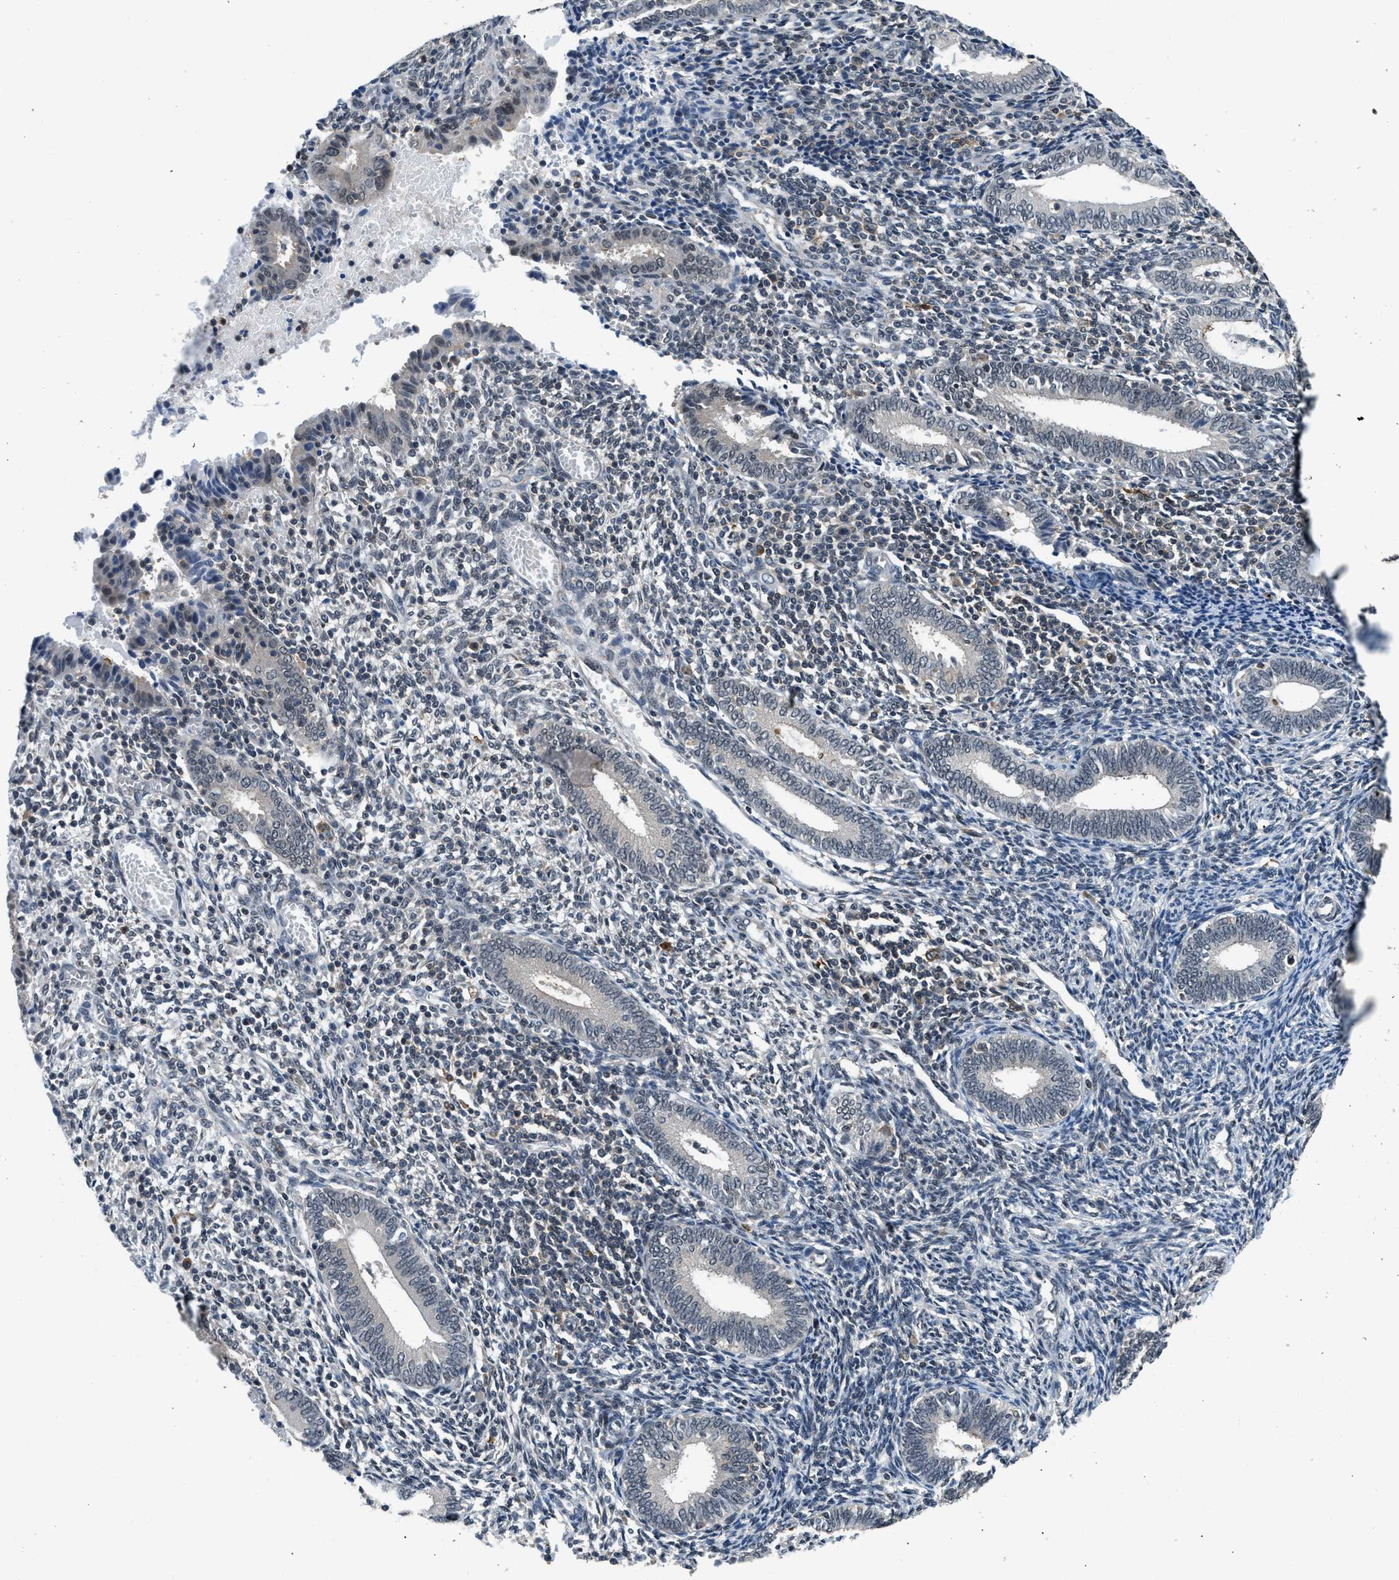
{"staining": {"intensity": "weak", "quantity": "<25%", "location": "cytoplasmic/membranous"}, "tissue": "endometrium", "cell_type": "Cells in endometrial stroma", "image_type": "normal", "snomed": [{"axis": "morphology", "description": "Normal tissue, NOS"}, {"axis": "topography", "description": "Endometrium"}], "caption": "The image exhibits no significant expression in cells in endometrial stroma of endometrium.", "gene": "MTMR1", "patient": {"sex": "female", "age": 41}}